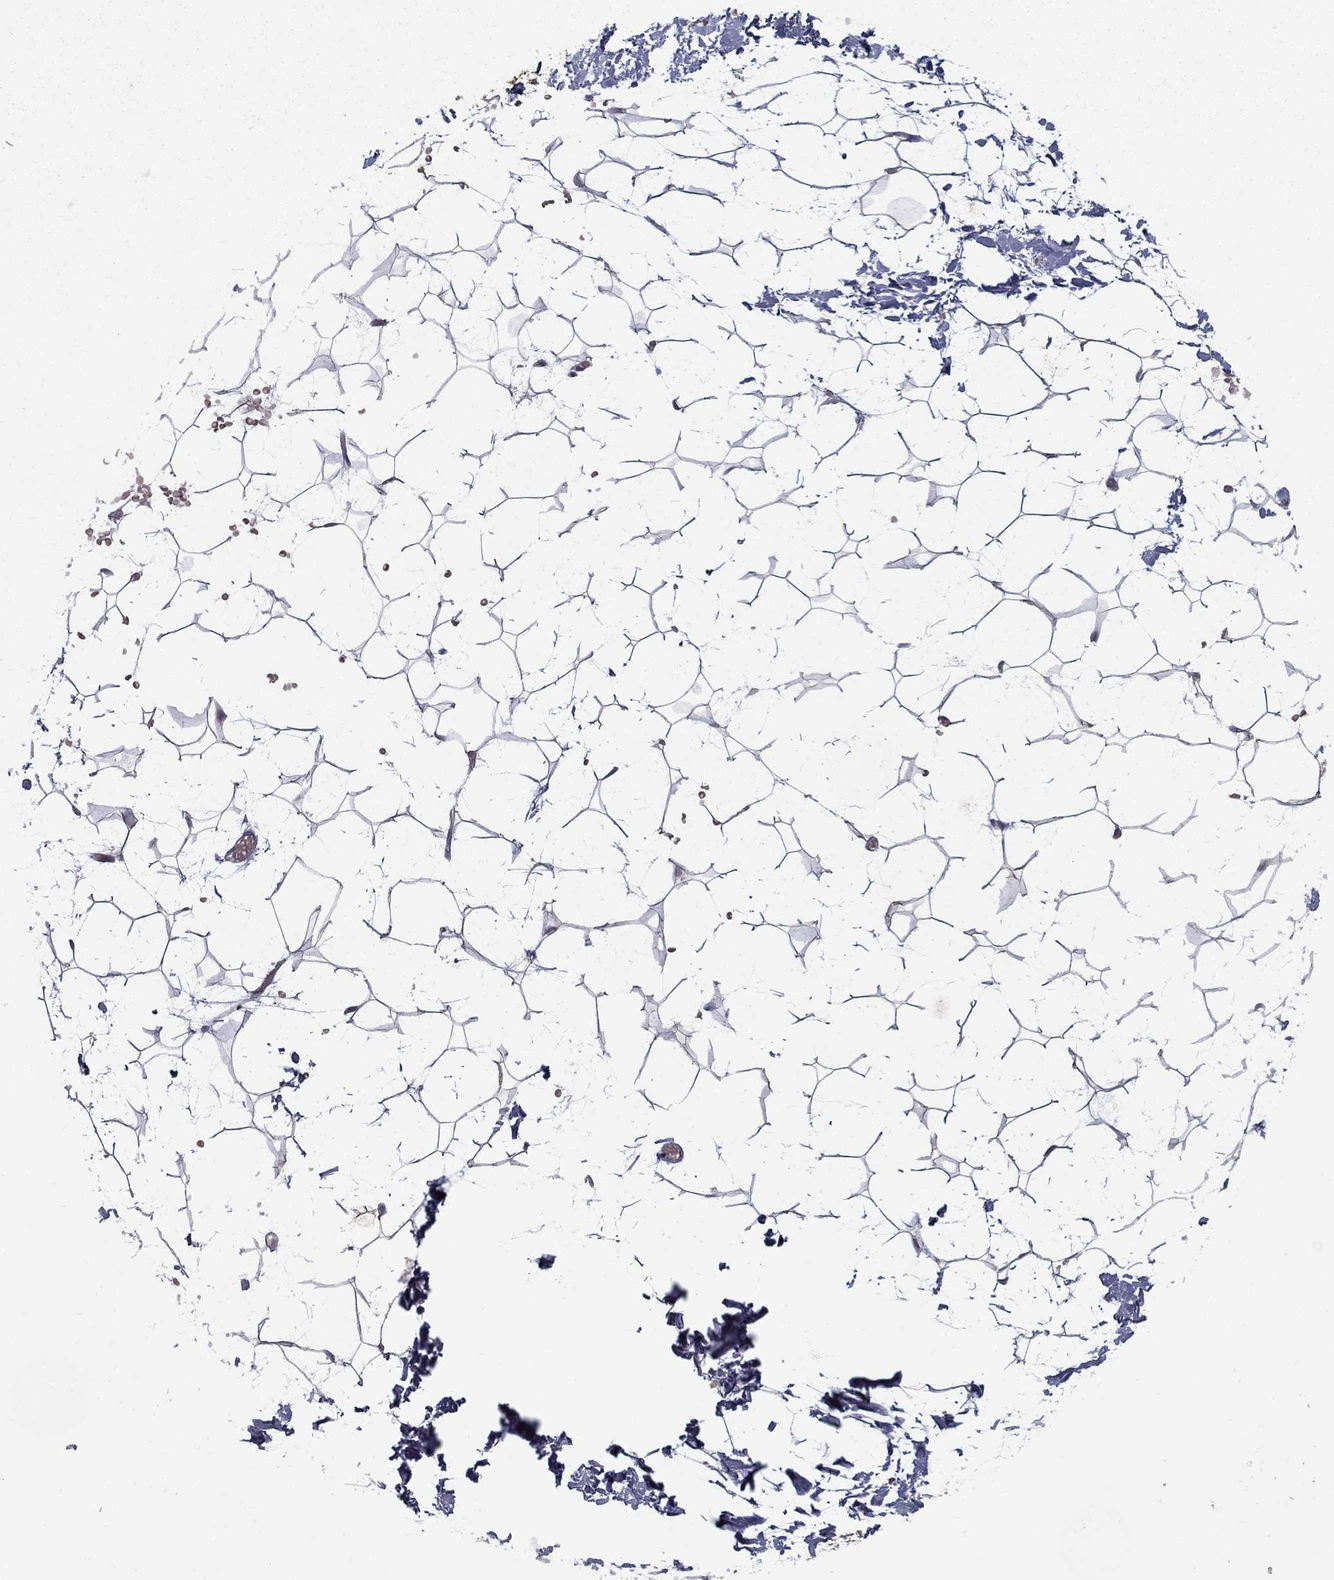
{"staining": {"intensity": "weak", "quantity": "<25%", "location": "cytoplasmic/membranous"}, "tissue": "adipose tissue", "cell_type": "Adipocytes", "image_type": "normal", "snomed": [{"axis": "morphology", "description": "Normal tissue, NOS"}, {"axis": "topography", "description": "Skin"}, {"axis": "topography", "description": "Peripheral nerve tissue"}], "caption": "Human adipose tissue stained for a protein using immunohistochemistry displays no positivity in adipocytes.", "gene": "NDUFS8", "patient": {"sex": "female", "age": 56}}